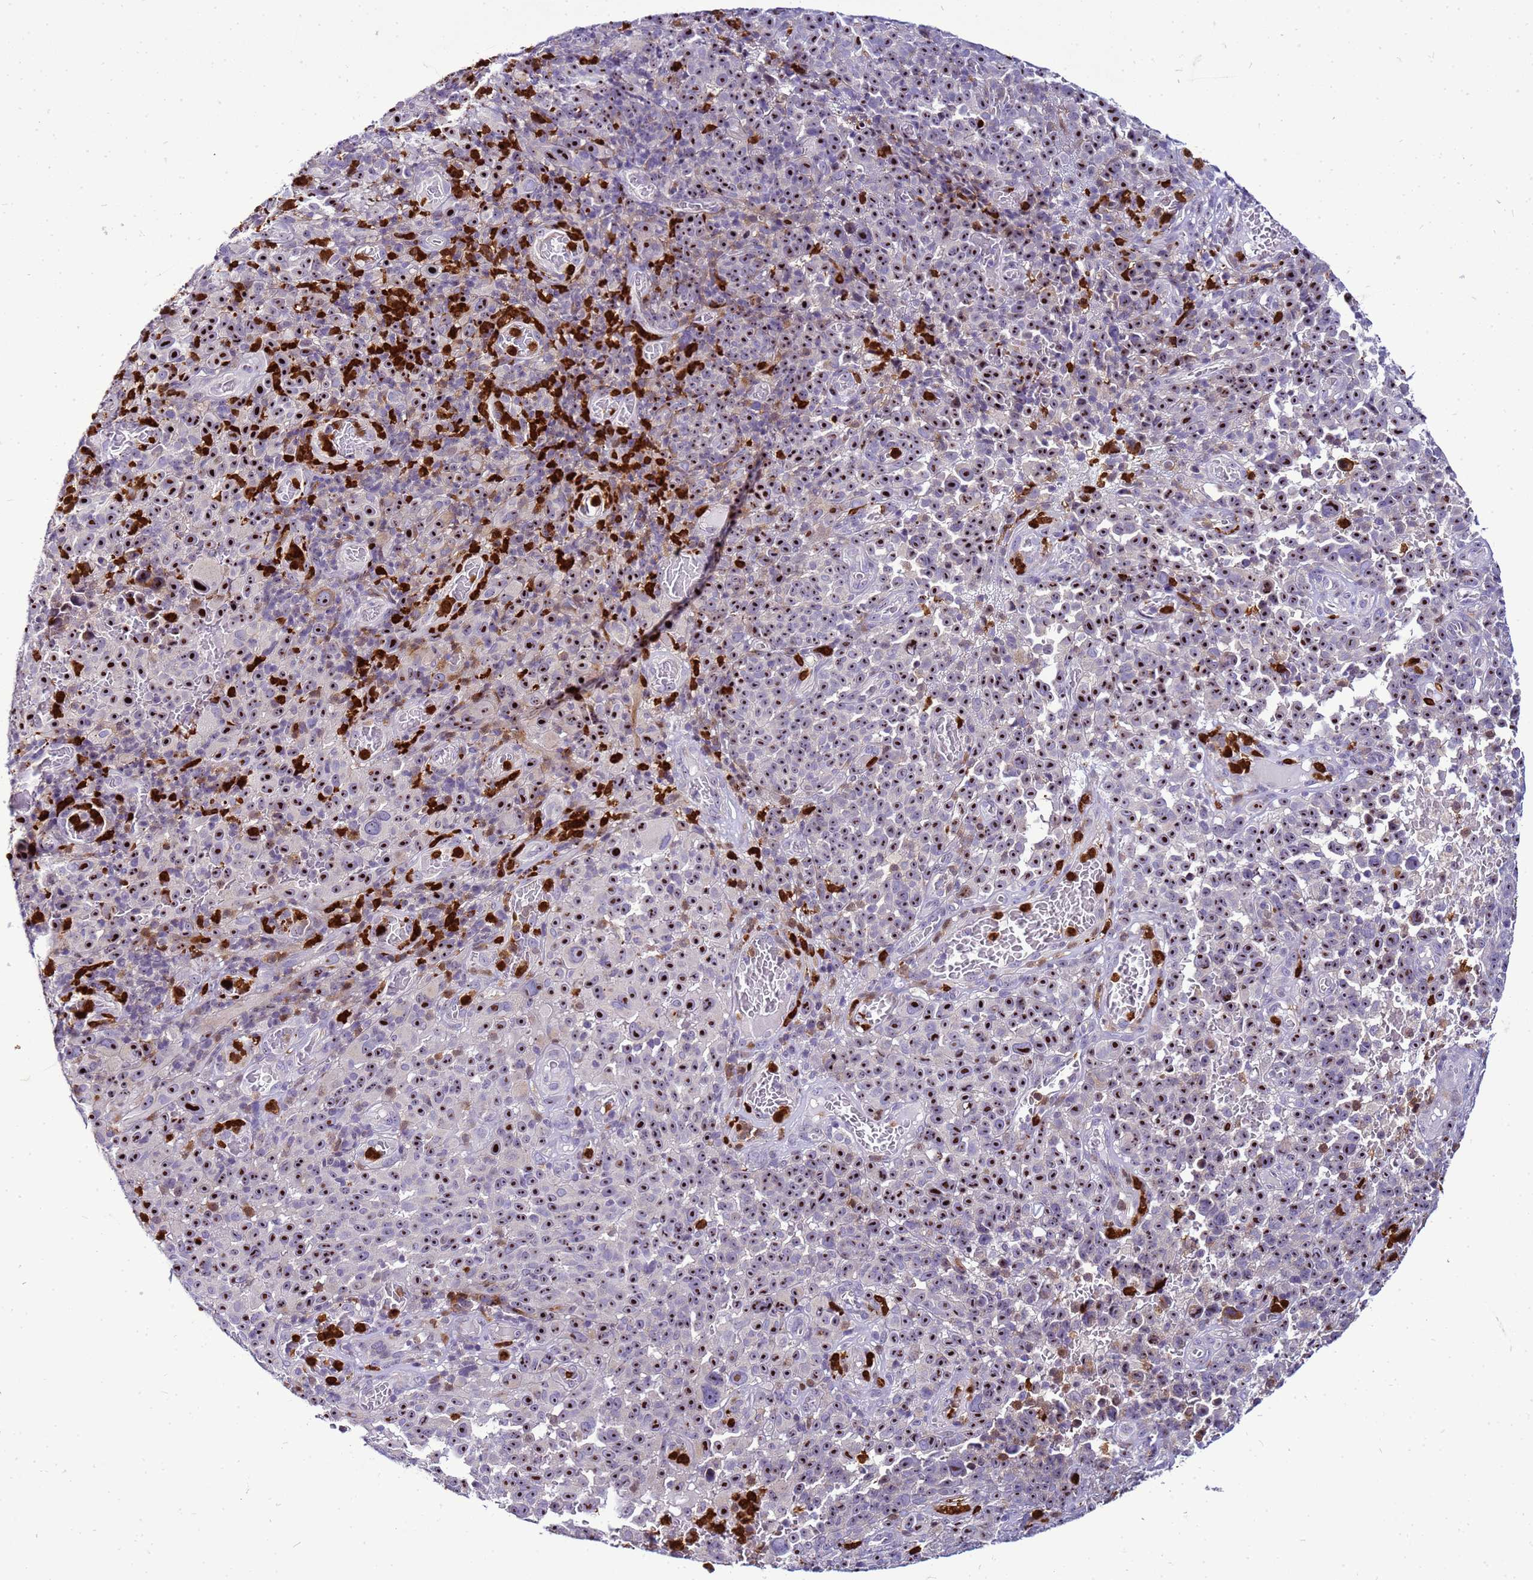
{"staining": {"intensity": "strong", "quantity": ">75%", "location": "nuclear"}, "tissue": "melanoma", "cell_type": "Tumor cells", "image_type": "cancer", "snomed": [{"axis": "morphology", "description": "Malignant melanoma, NOS"}, {"axis": "topography", "description": "Skin"}], "caption": "Melanoma was stained to show a protein in brown. There is high levels of strong nuclear staining in approximately >75% of tumor cells.", "gene": "VPS4B", "patient": {"sex": "female", "age": 82}}